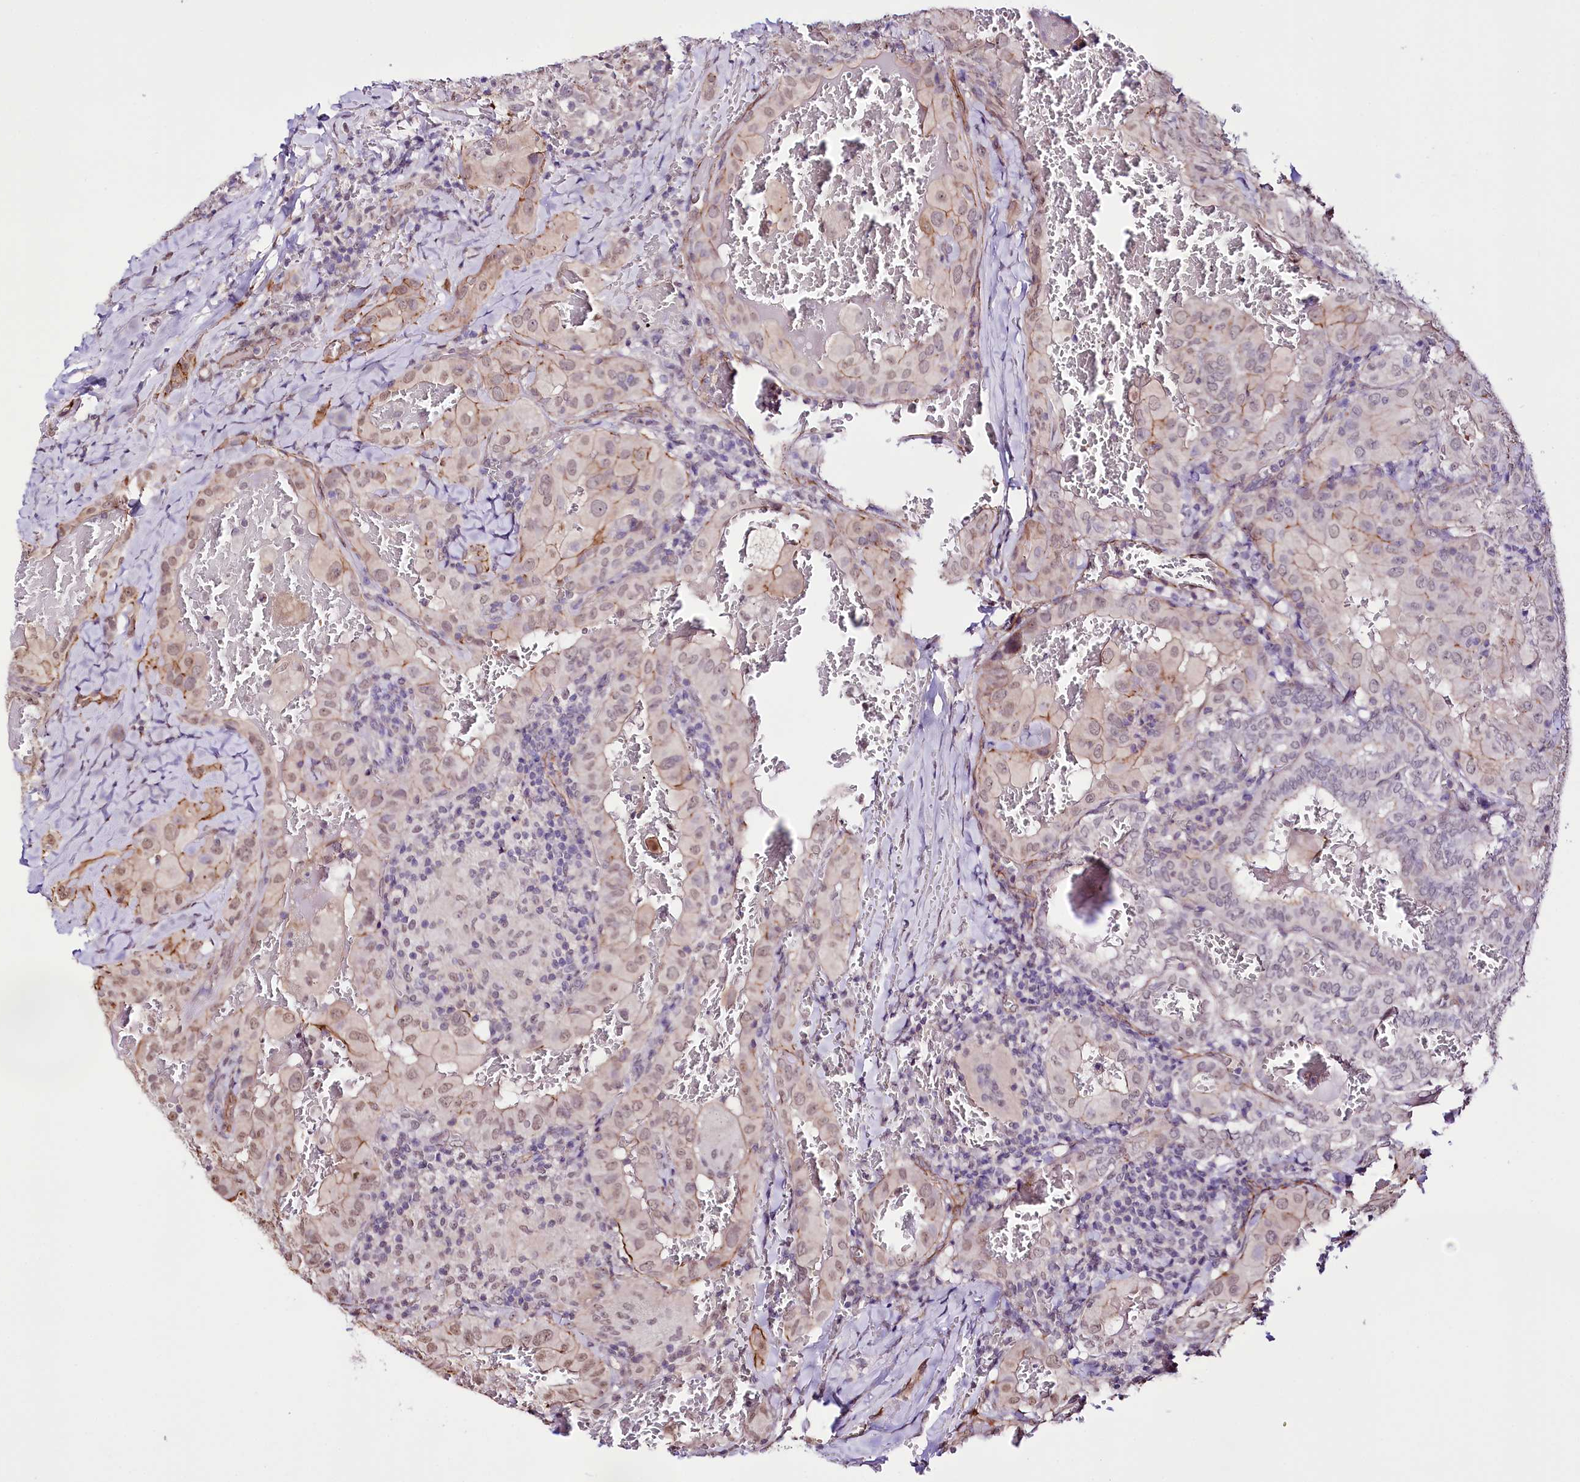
{"staining": {"intensity": "weak", "quantity": "<25%", "location": "cytoplasmic/membranous,nuclear"}, "tissue": "thyroid cancer", "cell_type": "Tumor cells", "image_type": "cancer", "snomed": [{"axis": "morphology", "description": "Papillary adenocarcinoma, NOS"}, {"axis": "topography", "description": "Thyroid gland"}], "caption": "A histopathology image of thyroid papillary adenocarcinoma stained for a protein reveals no brown staining in tumor cells. (Immunohistochemistry (ihc), brightfield microscopy, high magnification).", "gene": "ST7", "patient": {"sex": "female", "age": 72}}